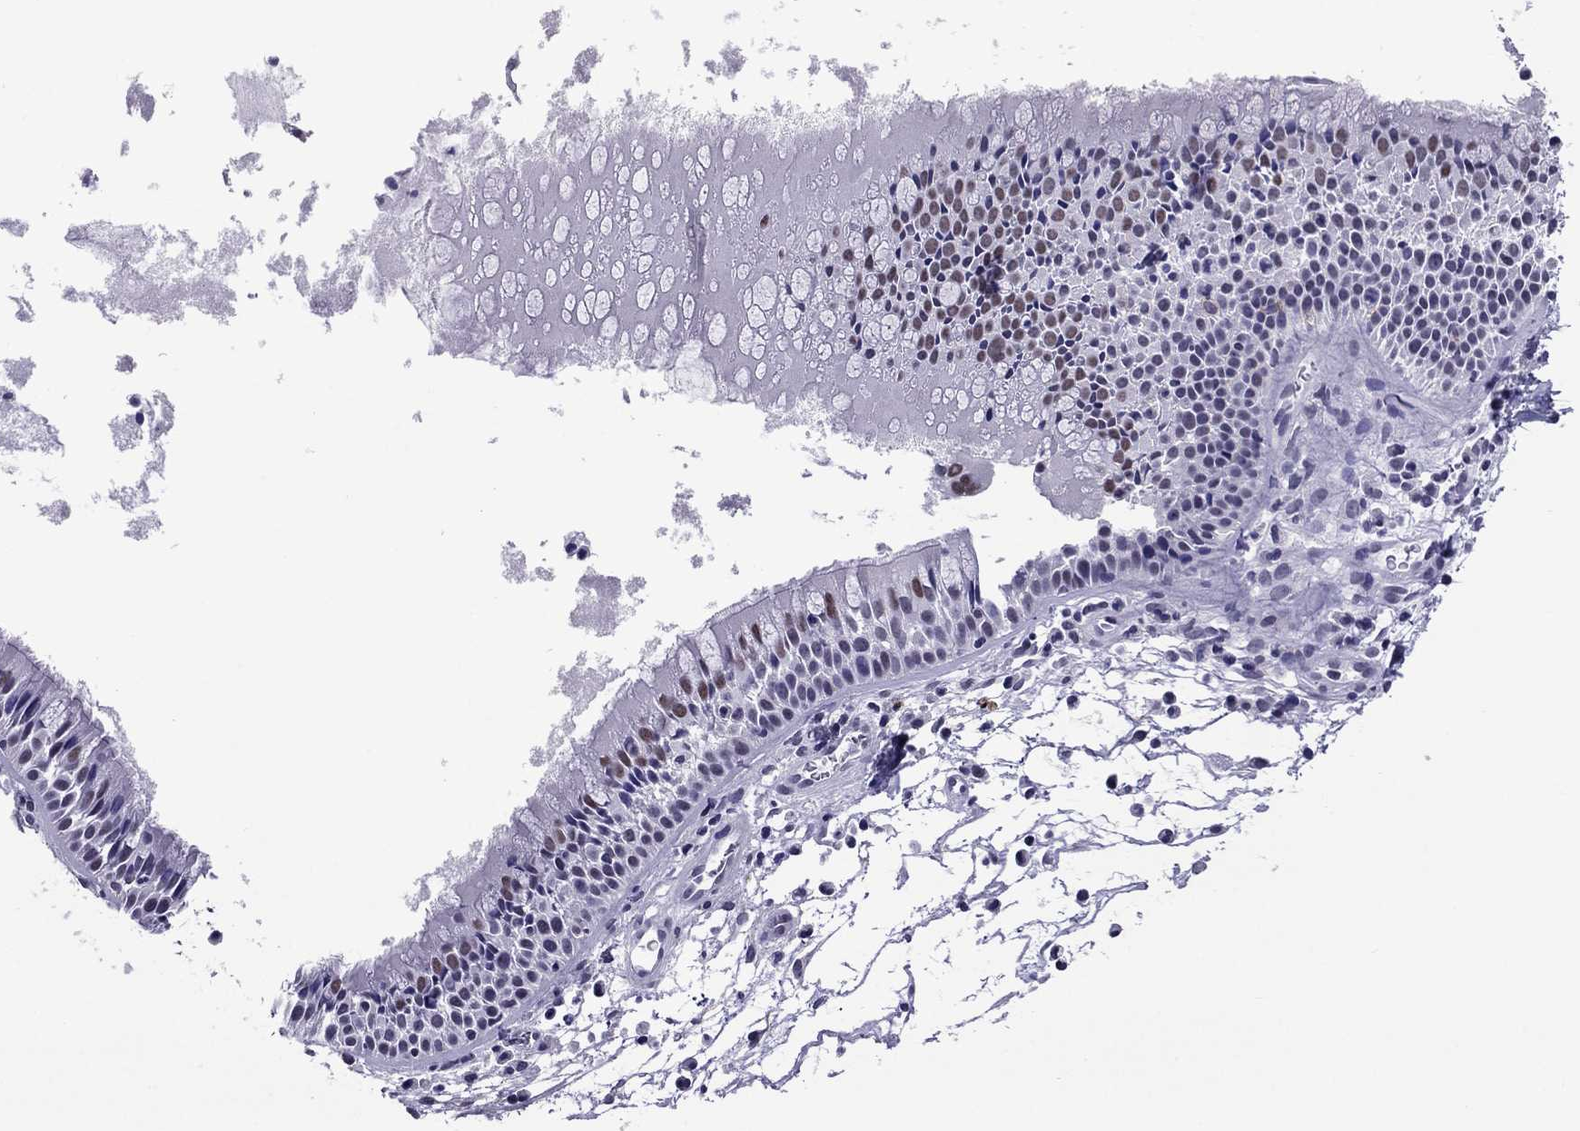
{"staining": {"intensity": "moderate", "quantity": "<25%", "location": "cytoplasmic/membranous"}, "tissue": "nasopharynx", "cell_type": "Respiratory epithelial cells", "image_type": "normal", "snomed": [{"axis": "morphology", "description": "Normal tissue, NOS"}, {"axis": "topography", "description": "Nasopharynx"}], "caption": "Nasopharynx stained for a protein shows moderate cytoplasmic/membranous positivity in respiratory epithelial cells. Nuclei are stained in blue.", "gene": "ZNF646", "patient": {"sex": "male", "age": 51}}